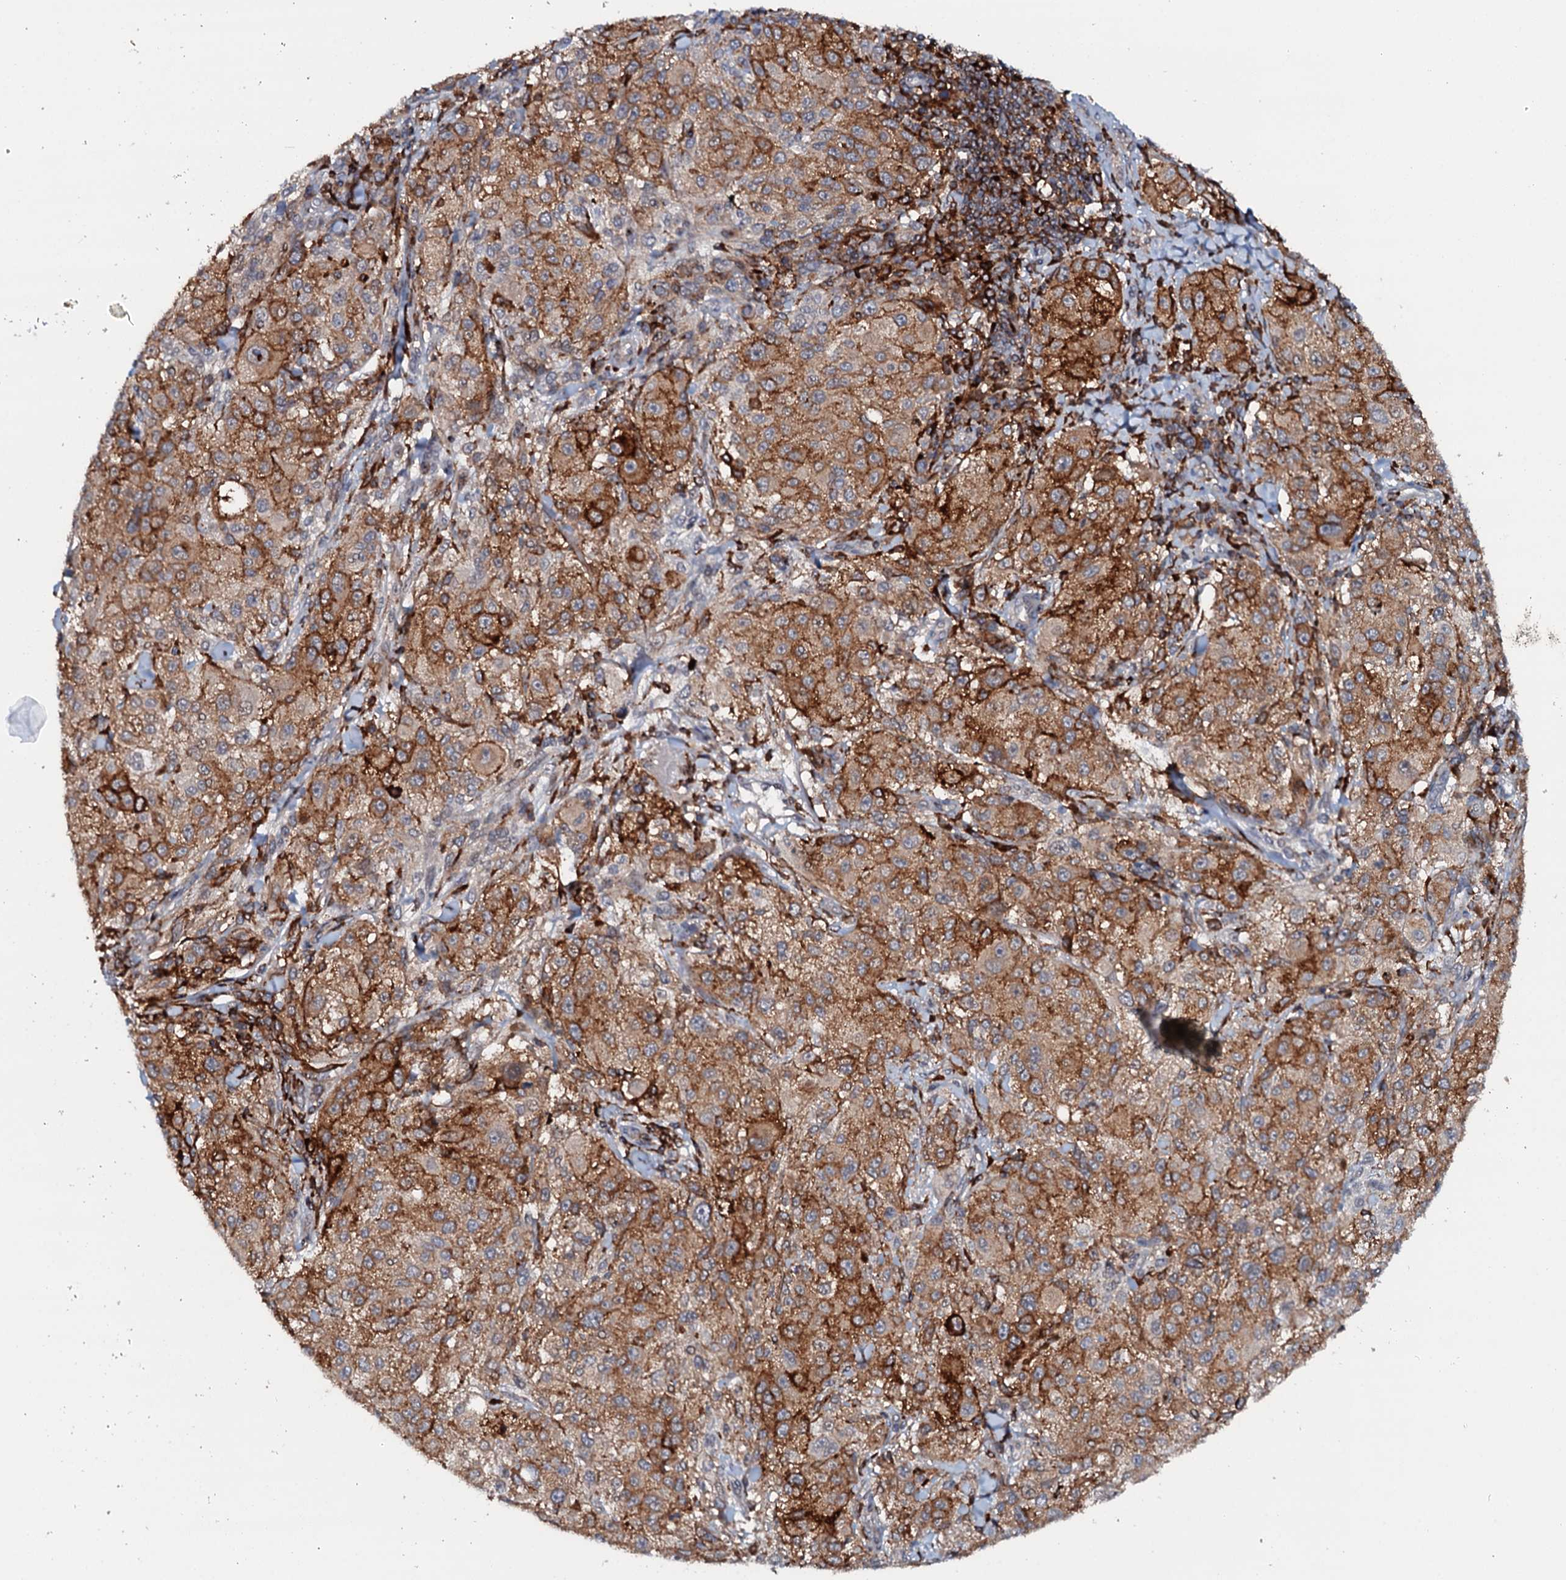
{"staining": {"intensity": "strong", "quantity": ">75%", "location": "cytoplasmic/membranous"}, "tissue": "melanoma", "cell_type": "Tumor cells", "image_type": "cancer", "snomed": [{"axis": "morphology", "description": "Necrosis, NOS"}, {"axis": "morphology", "description": "Malignant melanoma, NOS"}, {"axis": "topography", "description": "Skin"}], "caption": "A photomicrograph of human melanoma stained for a protein reveals strong cytoplasmic/membranous brown staining in tumor cells. The staining is performed using DAB (3,3'-diaminobenzidine) brown chromogen to label protein expression. The nuclei are counter-stained blue using hematoxylin.", "gene": "VAMP8", "patient": {"sex": "female", "age": 87}}